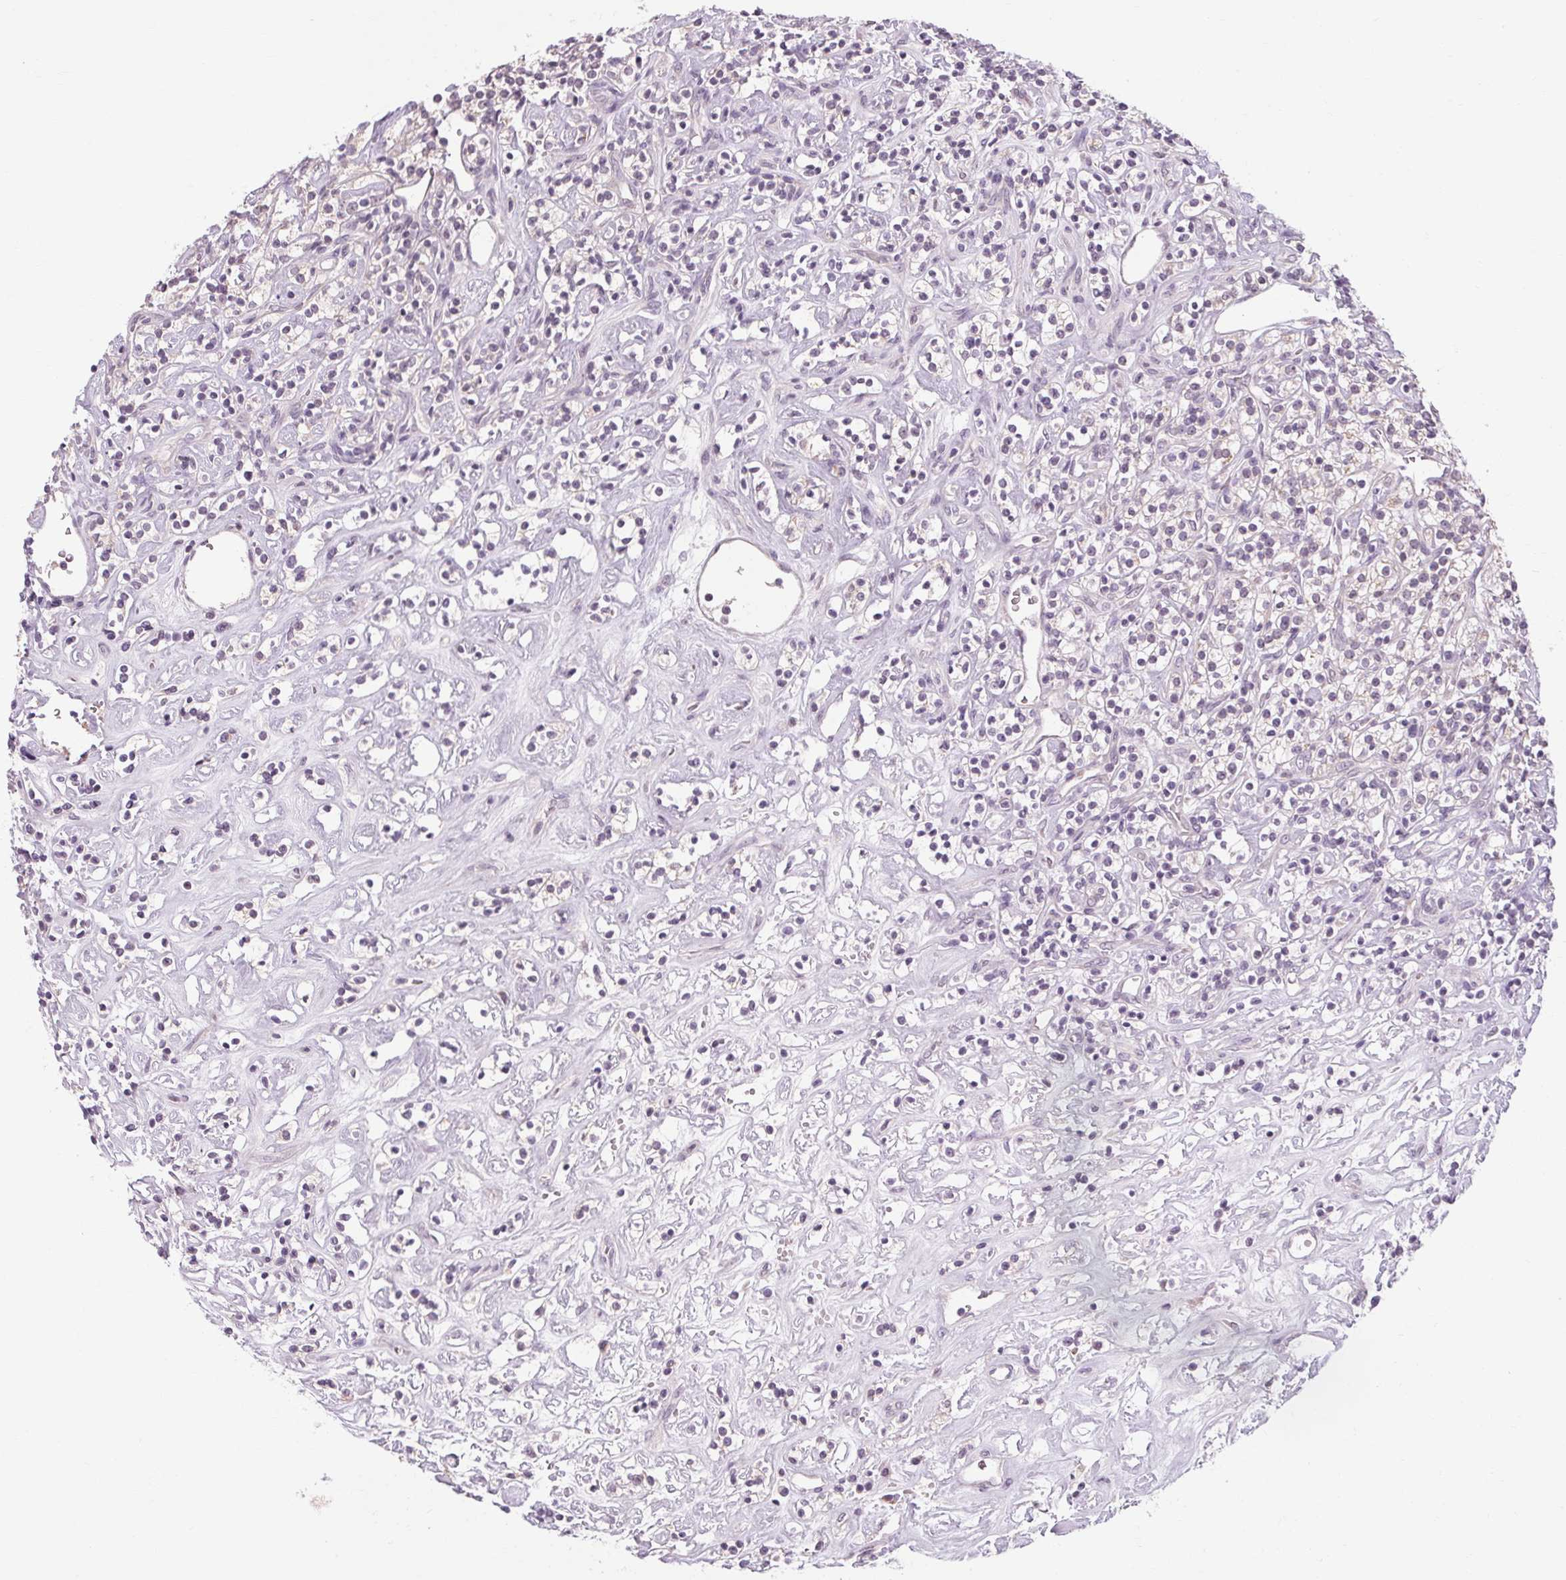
{"staining": {"intensity": "negative", "quantity": "none", "location": "none"}, "tissue": "renal cancer", "cell_type": "Tumor cells", "image_type": "cancer", "snomed": [{"axis": "morphology", "description": "Adenocarcinoma, NOS"}, {"axis": "topography", "description": "Kidney"}], "caption": "IHC of adenocarcinoma (renal) exhibits no staining in tumor cells.", "gene": "KLHL40", "patient": {"sex": "male", "age": 77}}